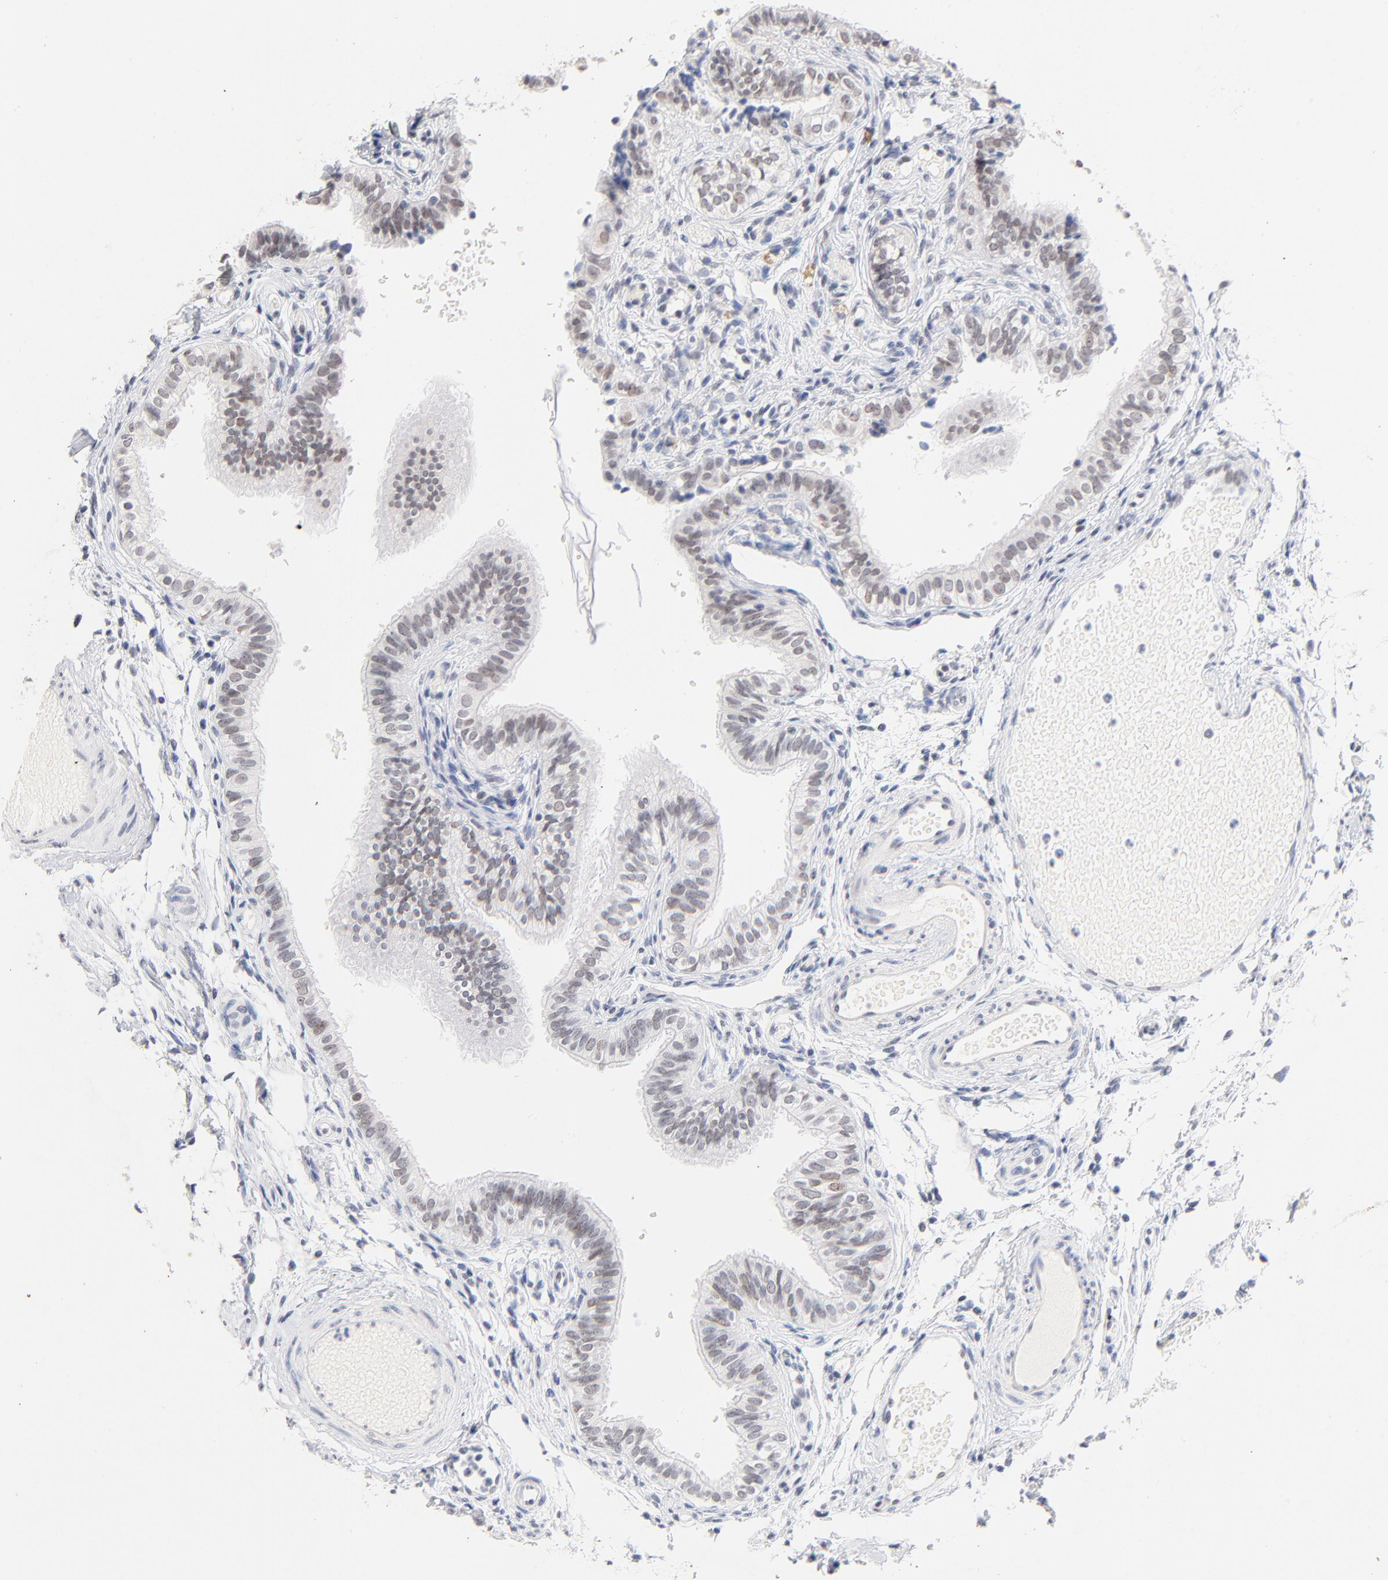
{"staining": {"intensity": "weak", "quantity": "25%-75%", "location": "nuclear"}, "tissue": "fallopian tube", "cell_type": "Glandular cells", "image_type": "normal", "snomed": [{"axis": "morphology", "description": "Normal tissue, NOS"}, {"axis": "morphology", "description": "Dermoid, NOS"}, {"axis": "topography", "description": "Fallopian tube"}], "caption": "Fallopian tube stained with DAB IHC reveals low levels of weak nuclear expression in about 25%-75% of glandular cells.", "gene": "ORC2", "patient": {"sex": "female", "age": 33}}